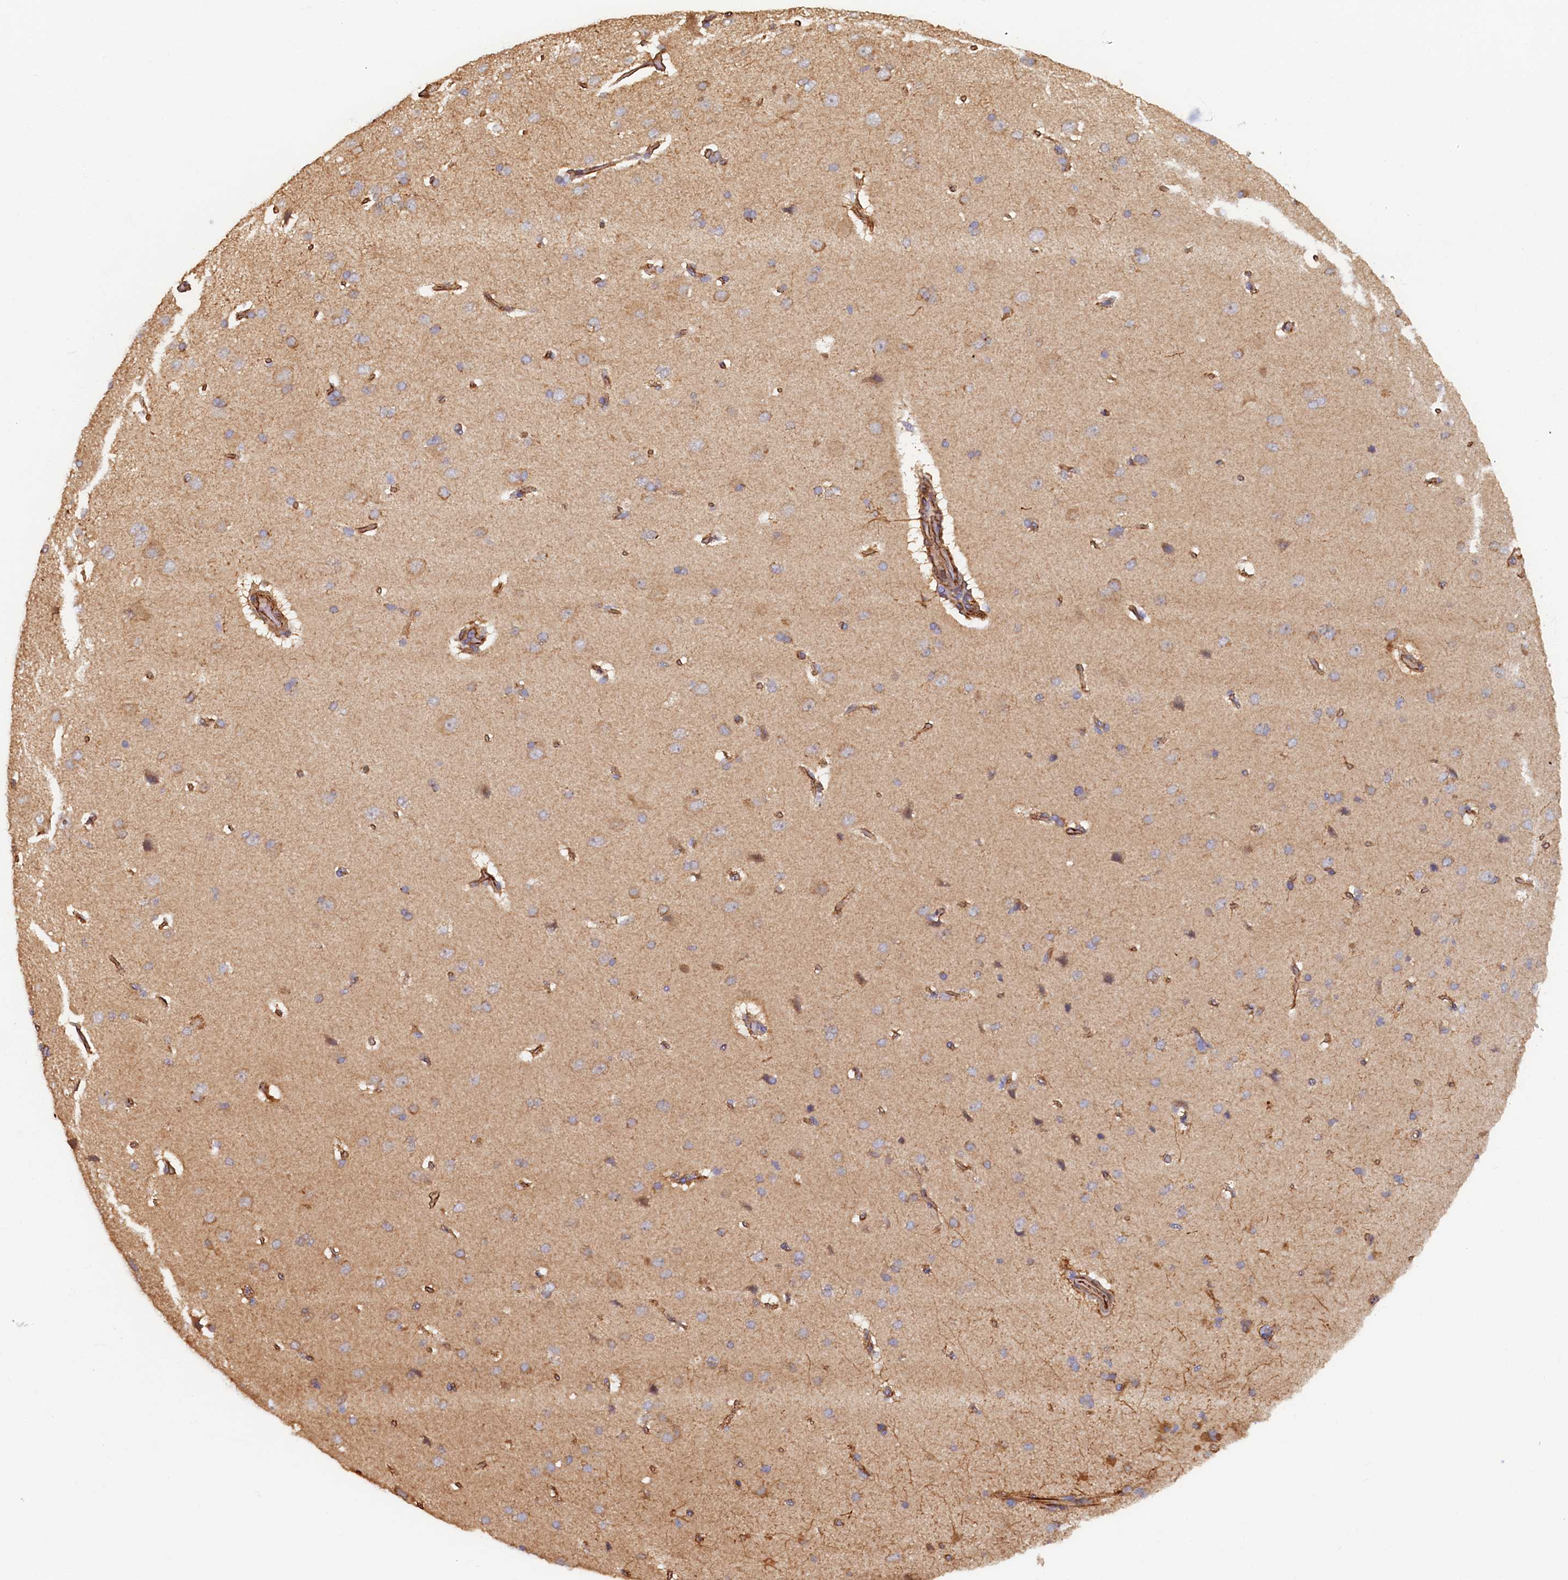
{"staining": {"intensity": "moderate", "quantity": "25%-75%", "location": "cytoplasmic/membranous"}, "tissue": "cerebral cortex", "cell_type": "Endothelial cells", "image_type": "normal", "snomed": [{"axis": "morphology", "description": "Normal tissue, NOS"}, {"axis": "topography", "description": "Cerebral cortex"}], "caption": "IHC staining of benign cerebral cortex, which exhibits medium levels of moderate cytoplasmic/membranous expression in approximately 25%-75% of endothelial cells indicating moderate cytoplasmic/membranous protein expression. The staining was performed using DAB (3,3'-diaminobenzidine) (brown) for protein detection and nuclei were counterstained in hematoxylin (blue).", "gene": "LRRC57", "patient": {"sex": "male", "age": 62}}